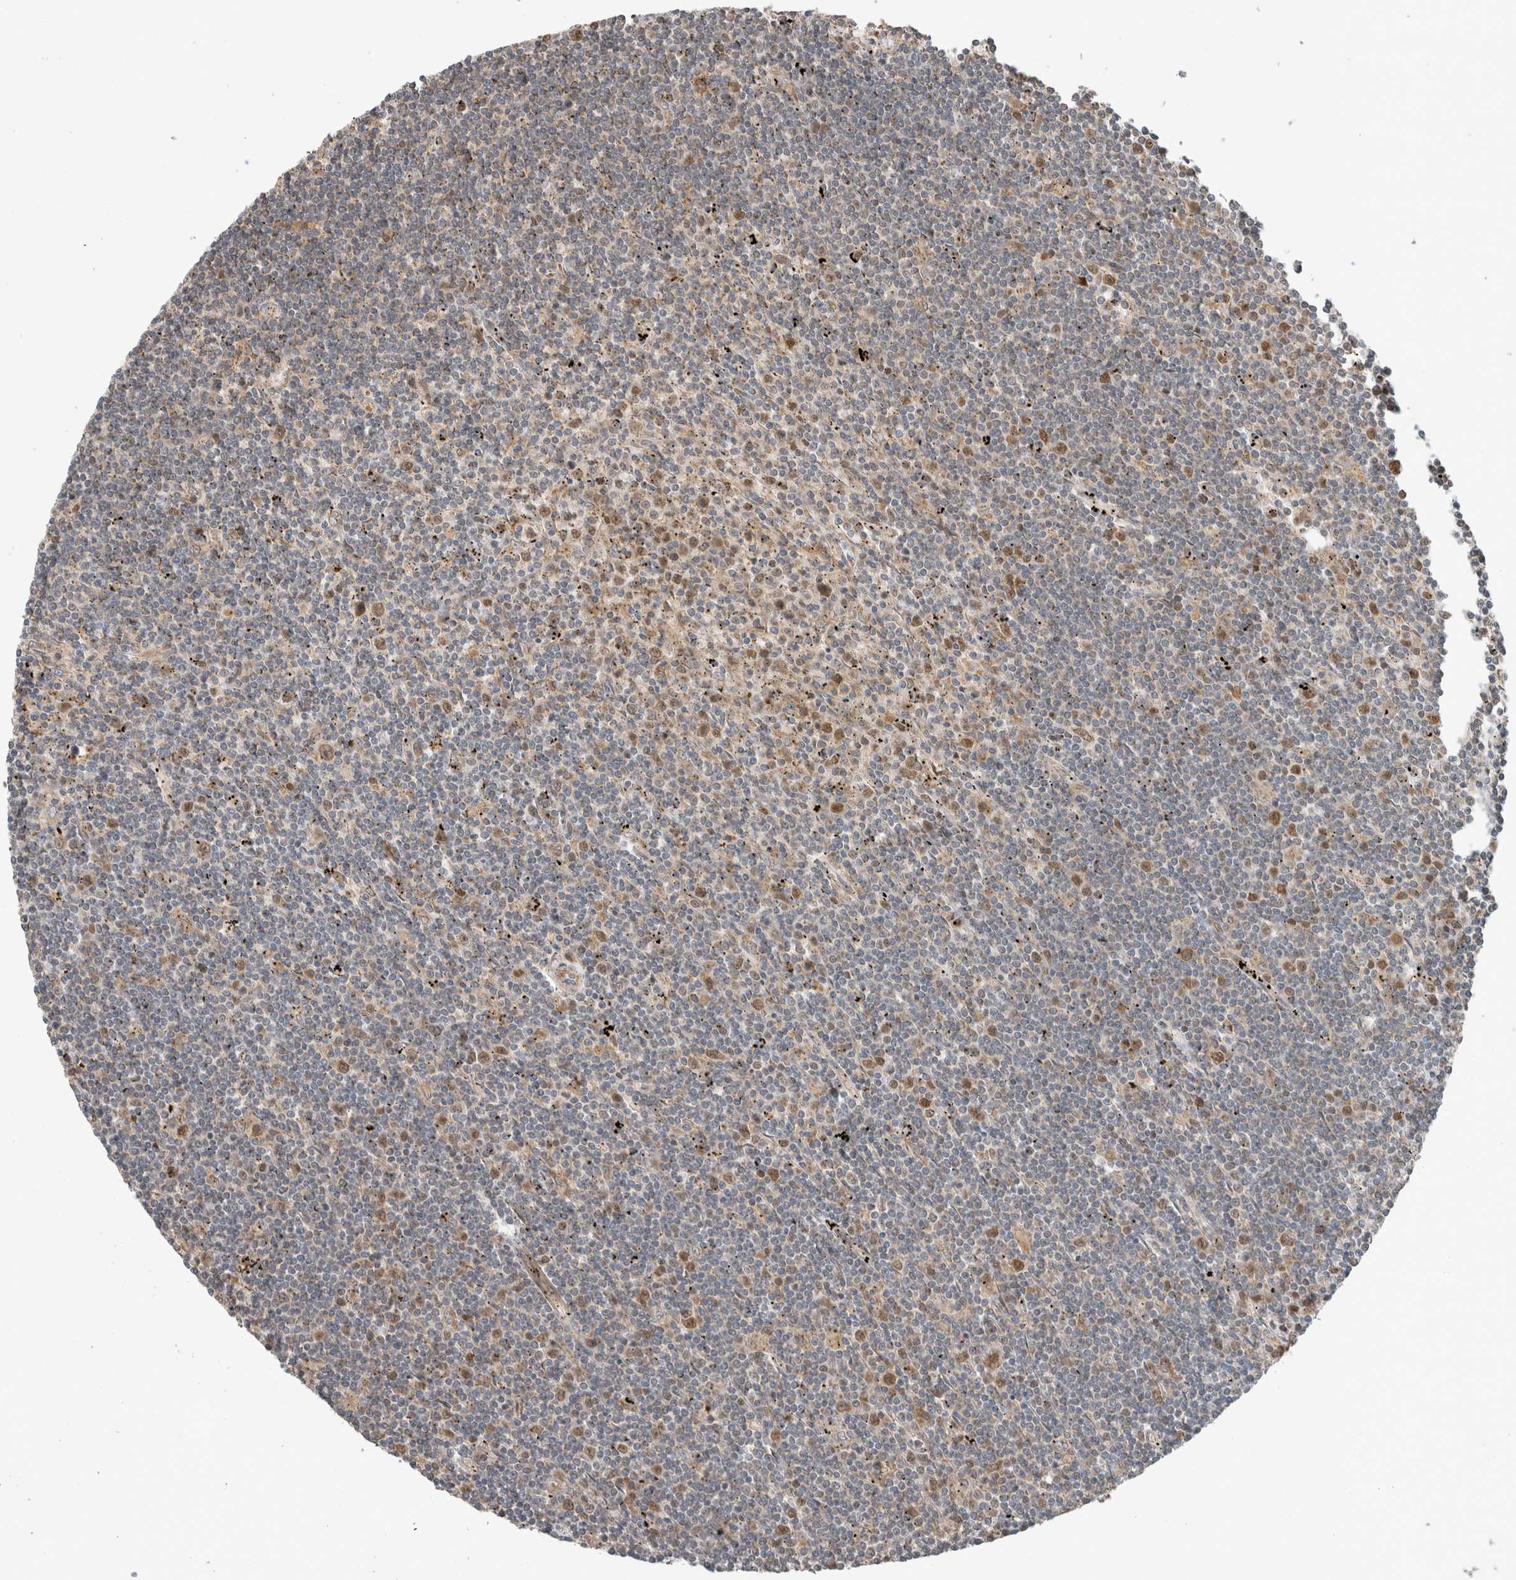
{"staining": {"intensity": "moderate", "quantity": "<25%", "location": "cytoplasmic/membranous,nuclear"}, "tissue": "lymphoma", "cell_type": "Tumor cells", "image_type": "cancer", "snomed": [{"axis": "morphology", "description": "Malignant lymphoma, non-Hodgkin's type, Low grade"}, {"axis": "topography", "description": "Spleen"}], "caption": "Brown immunohistochemical staining in human low-grade malignant lymphoma, non-Hodgkin's type displays moderate cytoplasmic/membranous and nuclear staining in approximately <25% of tumor cells.", "gene": "GINS4", "patient": {"sex": "male", "age": 76}}